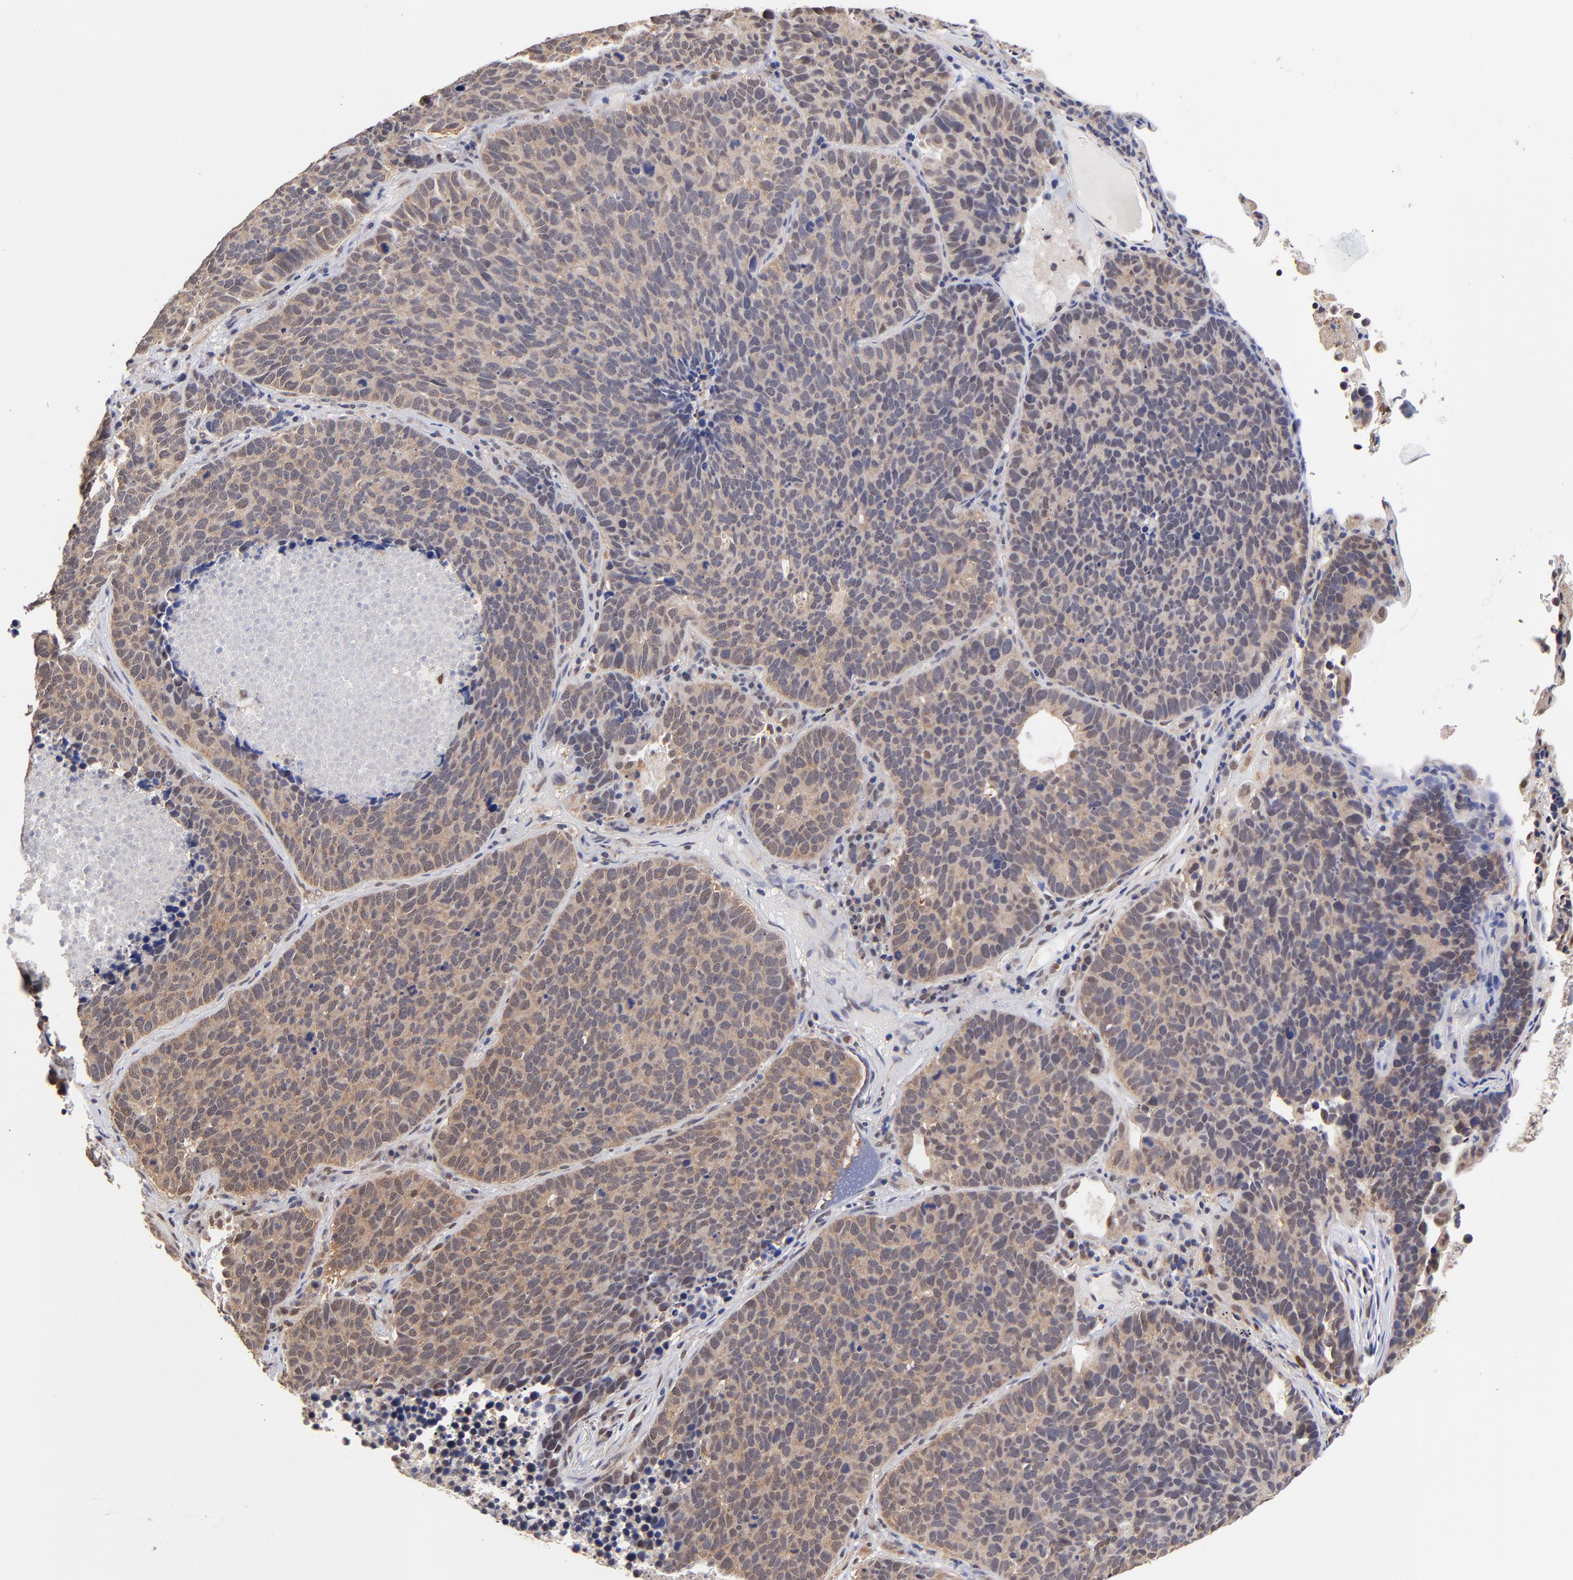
{"staining": {"intensity": "weak", "quantity": ">75%", "location": "cytoplasmic/membranous"}, "tissue": "lung cancer", "cell_type": "Tumor cells", "image_type": "cancer", "snomed": [{"axis": "morphology", "description": "Neoplasm, malignant, NOS"}, {"axis": "topography", "description": "Lung"}], "caption": "Weak cytoplasmic/membranous expression for a protein is seen in approximately >75% of tumor cells of lung cancer (neoplasm (malignant)) using IHC.", "gene": "PSMC4", "patient": {"sex": "female", "age": 75}}